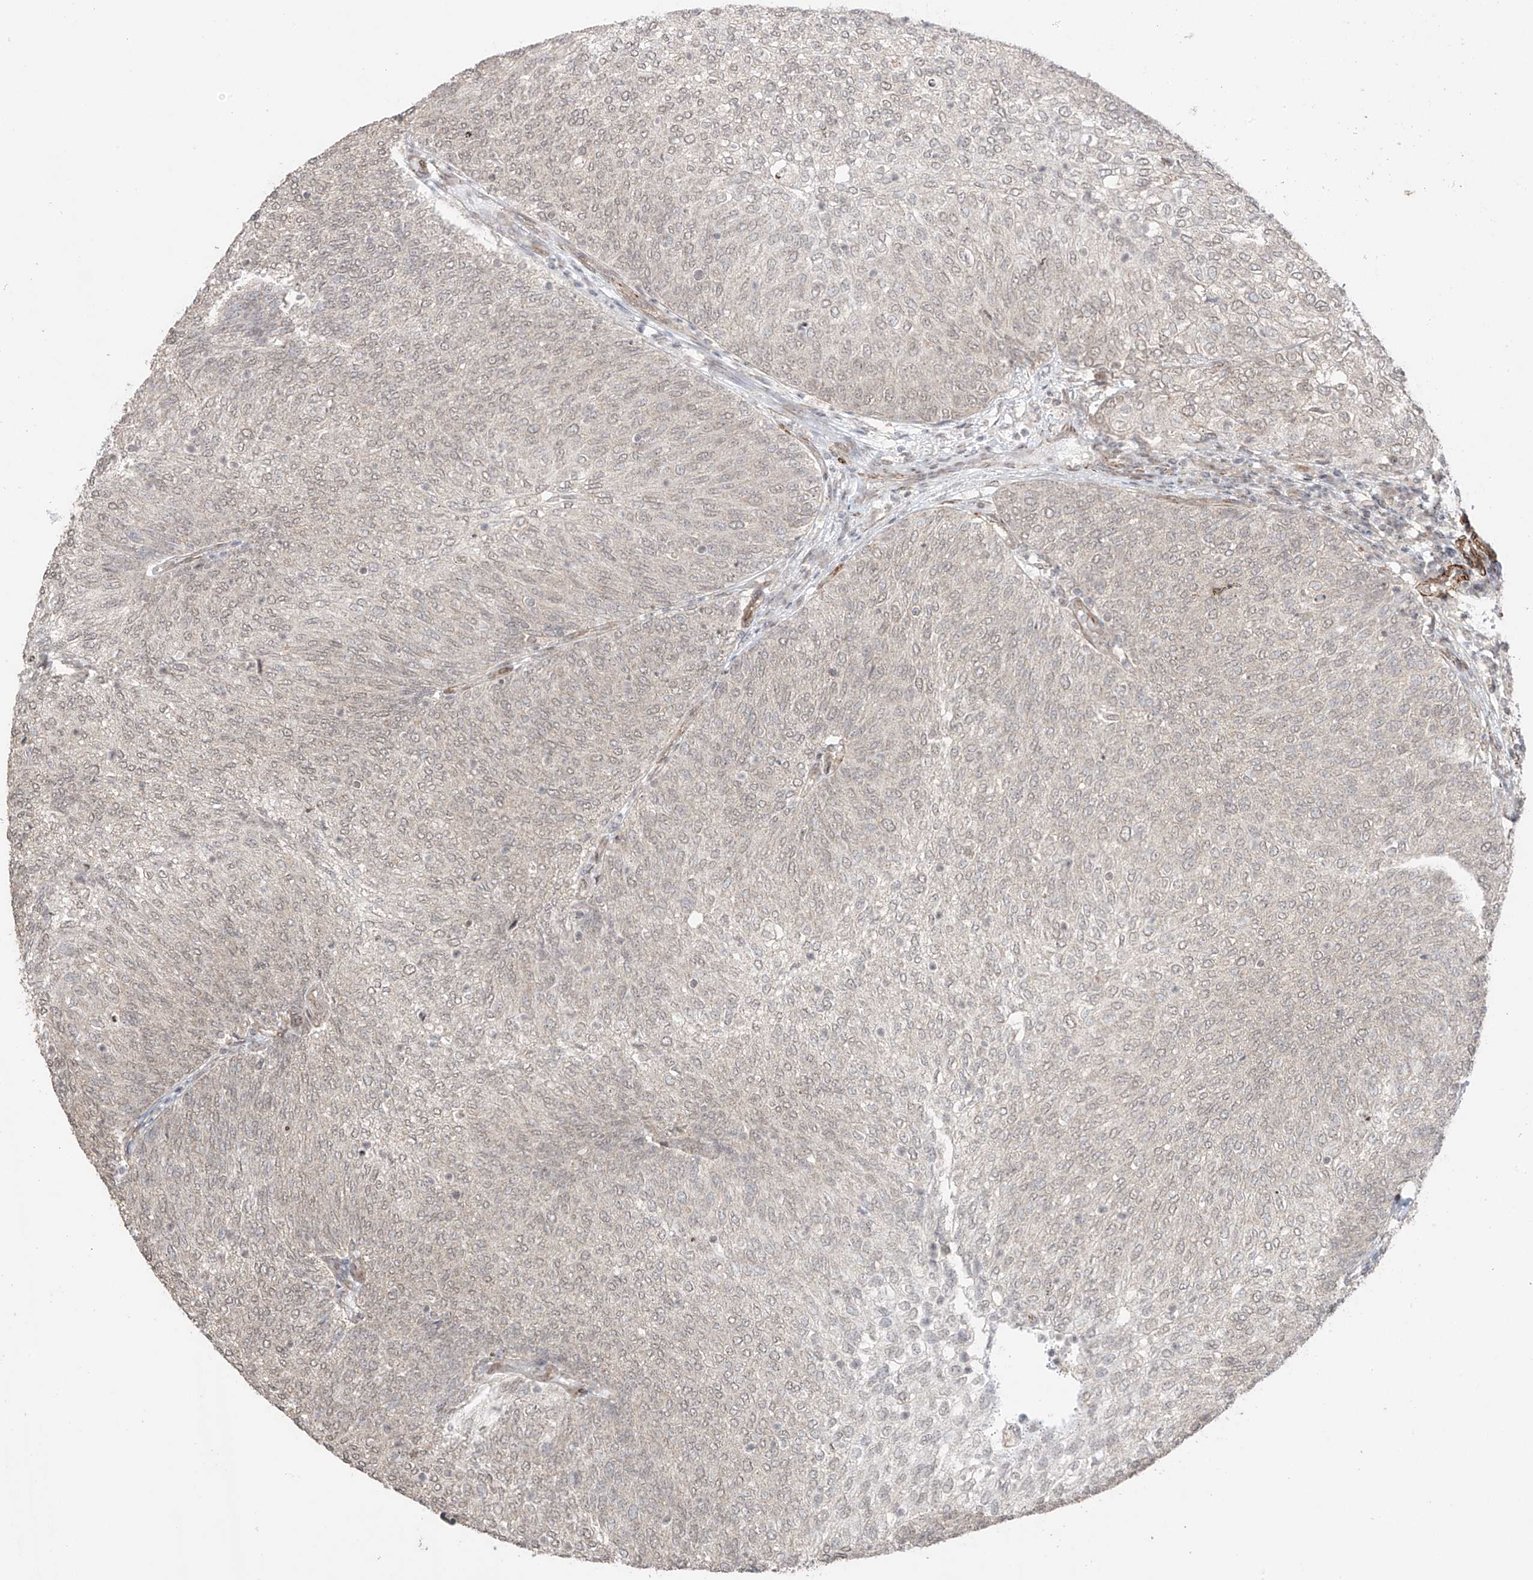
{"staining": {"intensity": "weak", "quantity": "25%-75%", "location": "nuclear"}, "tissue": "urothelial cancer", "cell_type": "Tumor cells", "image_type": "cancer", "snomed": [{"axis": "morphology", "description": "Urothelial carcinoma, Low grade"}, {"axis": "topography", "description": "Urinary bladder"}], "caption": "Human urothelial carcinoma (low-grade) stained with a protein marker displays weak staining in tumor cells.", "gene": "TTLL5", "patient": {"sex": "female", "age": 79}}